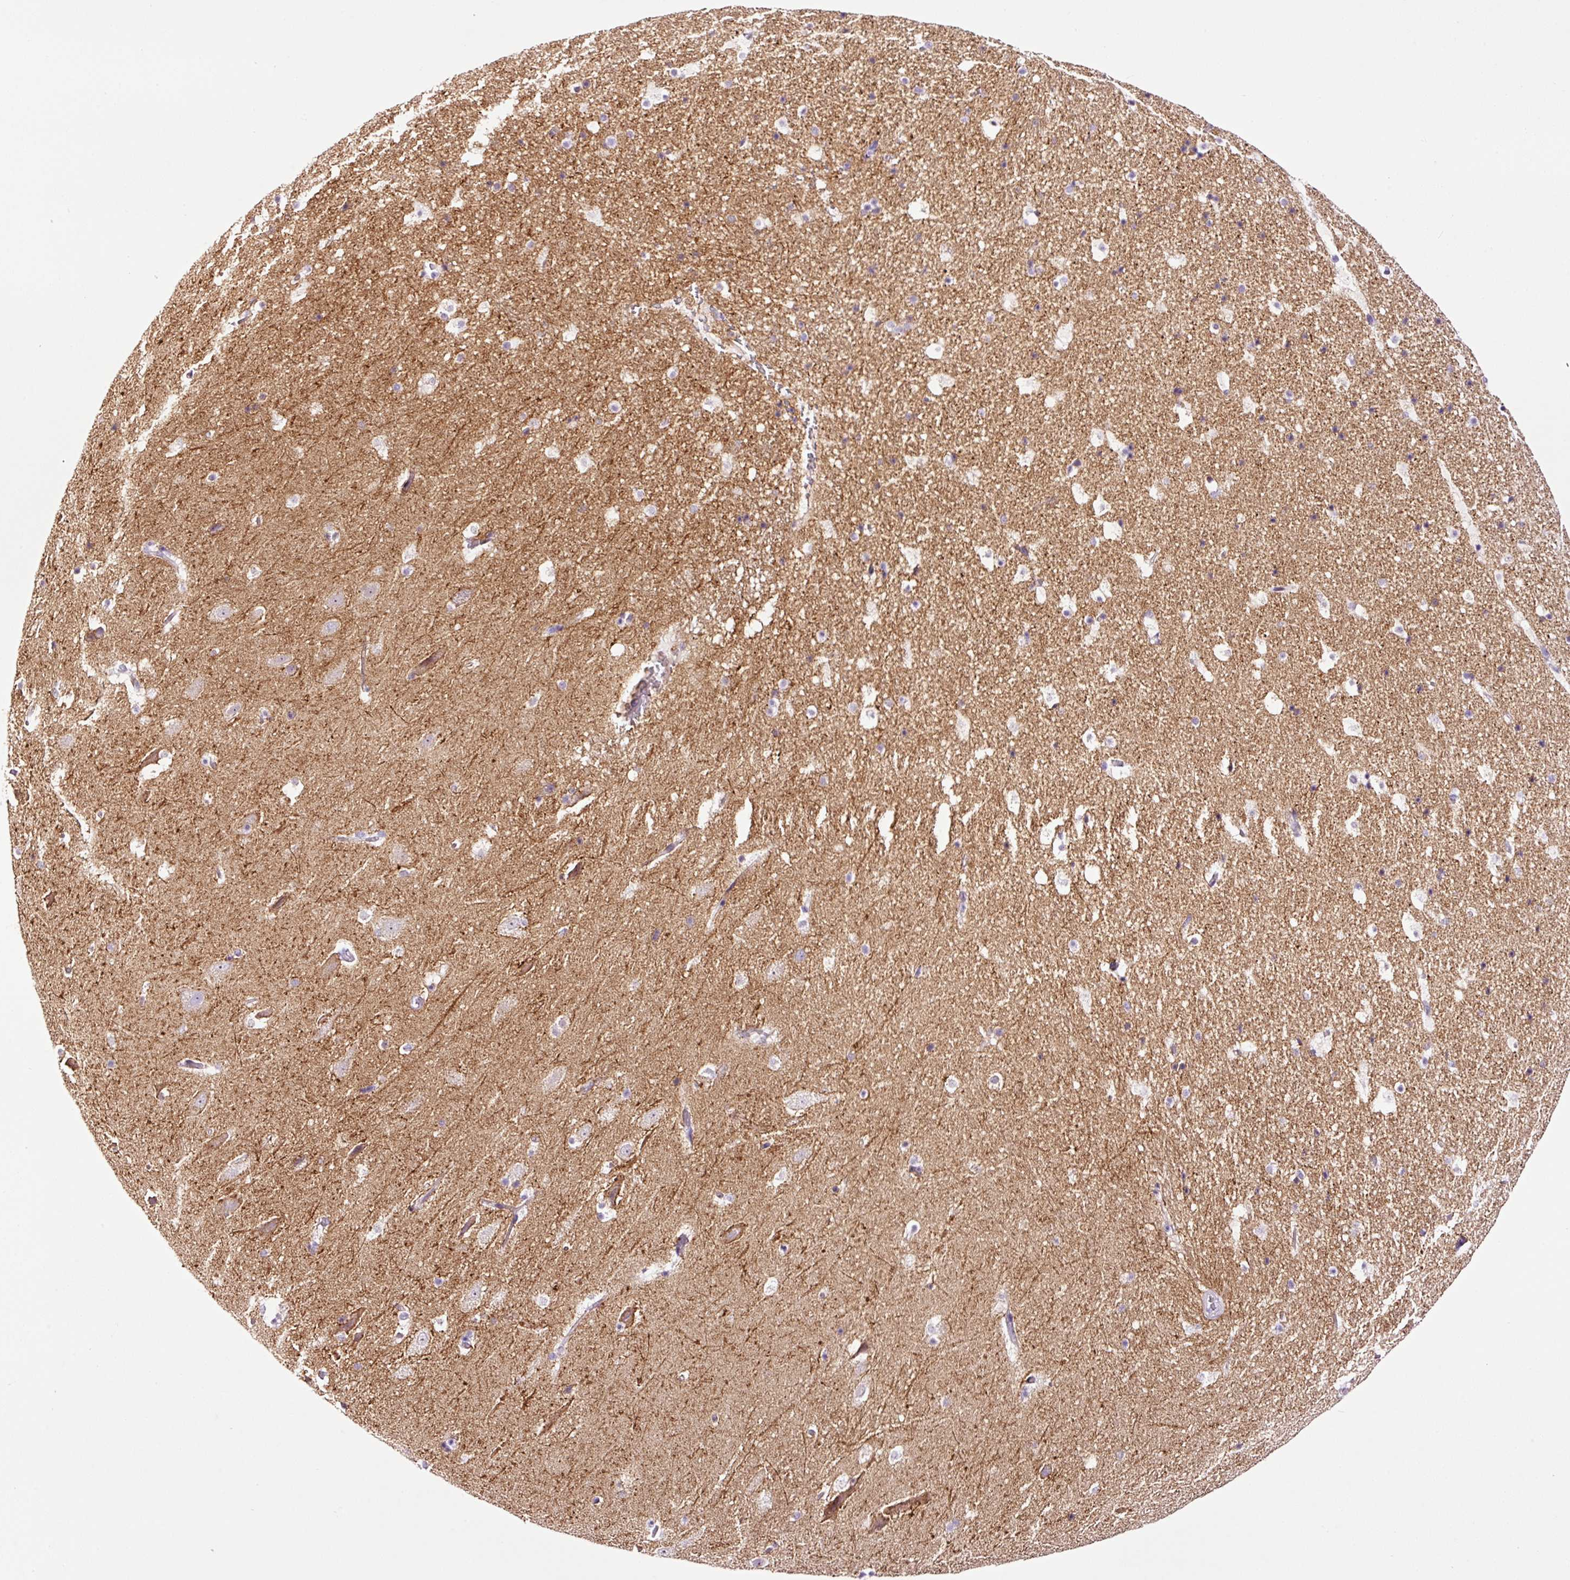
{"staining": {"intensity": "negative", "quantity": "none", "location": "none"}, "tissue": "hippocampus", "cell_type": "Glial cells", "image_type": "normal", "snomed": [{"axis": "morphology", "description": "Normal tissue, NOS"}, {"axis": "topography", "description": "Hippocampus"}], "caption": "High magnification brightfield microscopy of benign hippocampus stained with DAB (brown) and counterstained with hematoxylin (blue): glial cells show no significant positivity.", "gene": "PAM", "patient": {"sex": "male", "age": 37}}